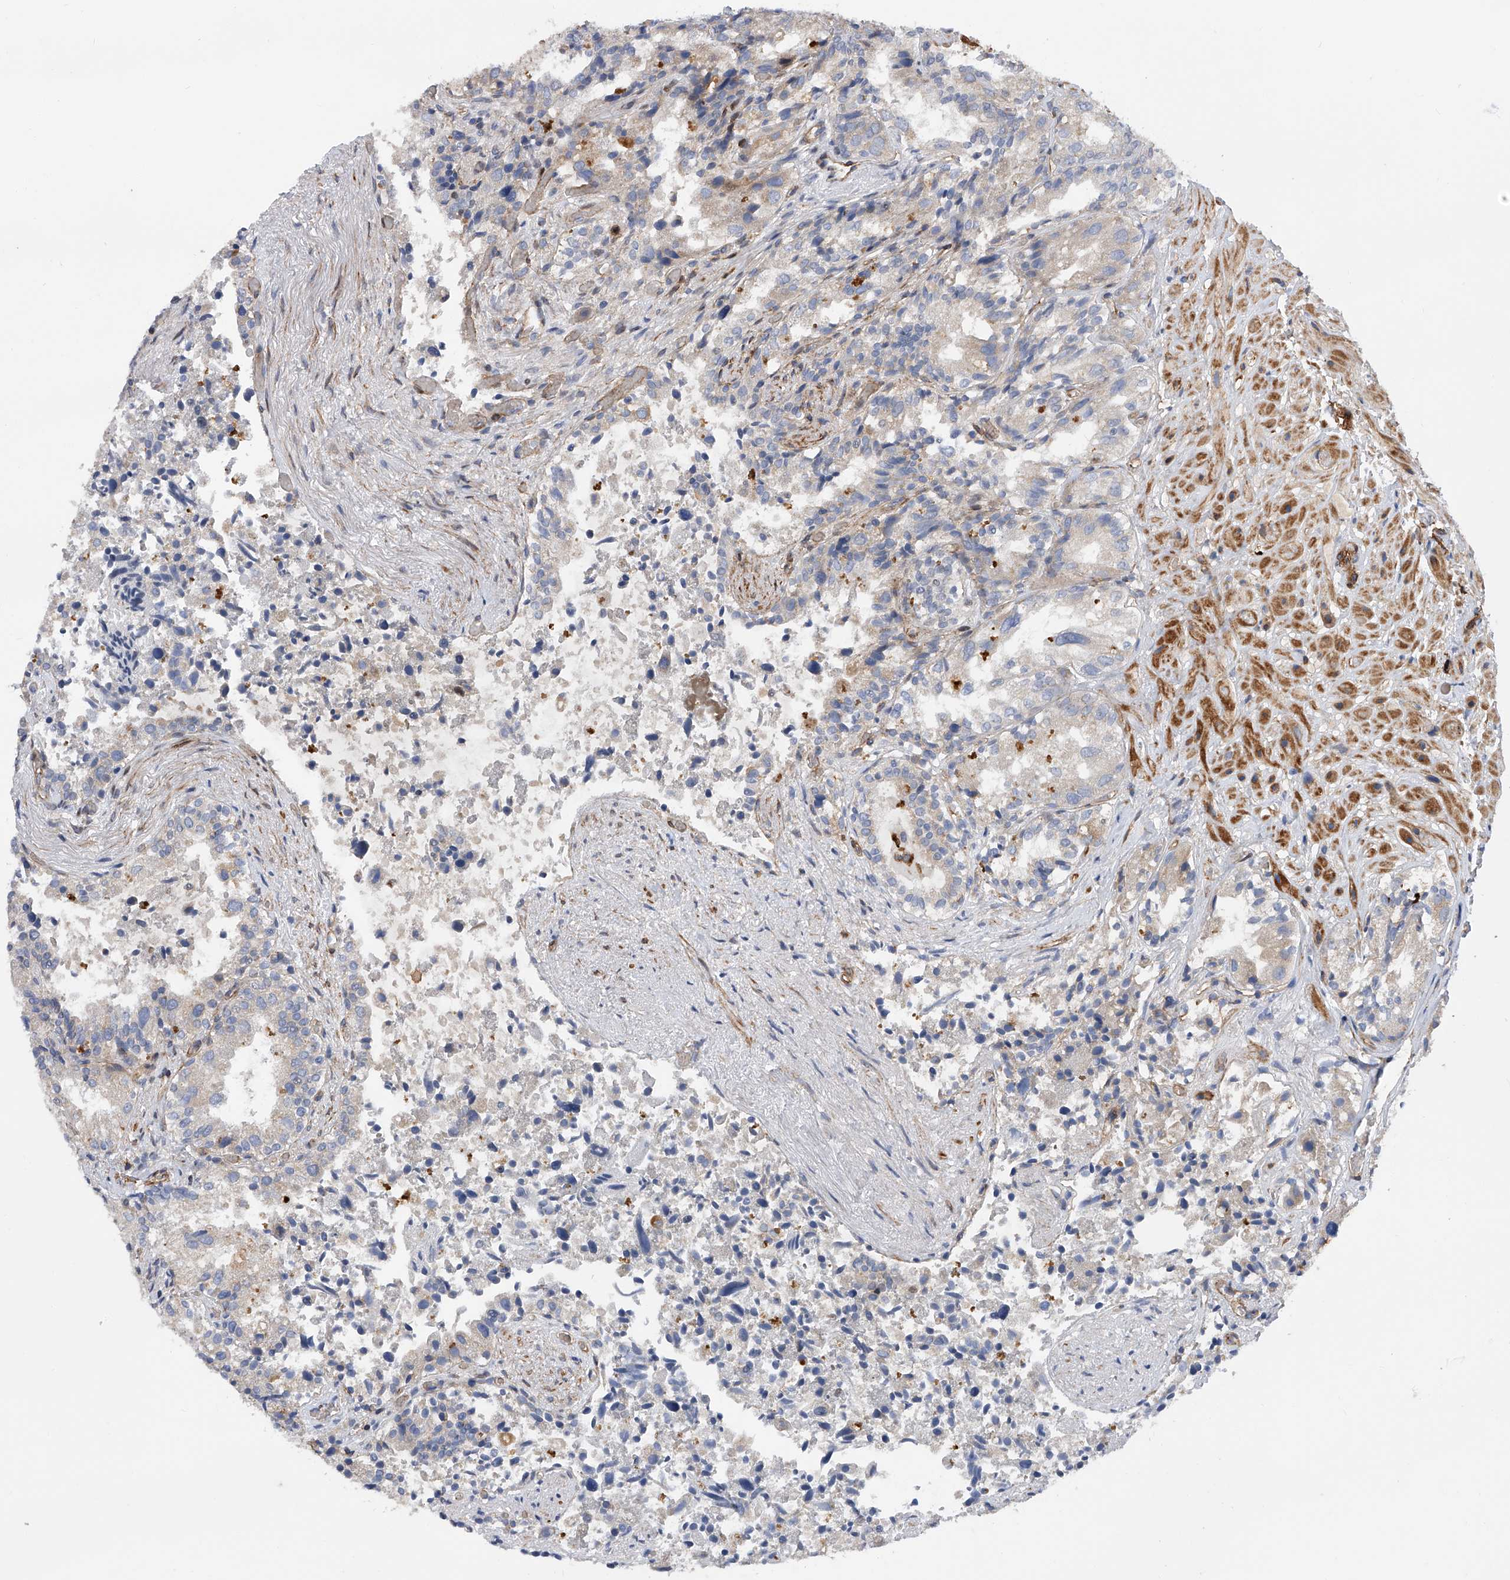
{"staining": {"intensity": "weak", "quantity": "25%-75%", "location": "cytoplasmic/membranous"}, "tissue": "seminal vesicle", "cell_type": "Glandular cells", "image_type": "normal", "snomed": [{"axis": "morphology", "description": "Normal tissue, NOS"}, {"axis": "topography", "description": "Seminal veicle"}, {"axis": "topography", "description": "Peripheral nerve tissue"}], "caption": "There is low levels of weak cytoplasmic/membranous expression in glandular cells of unremarkable seminal vesicle, as demonstrated by immunohistochemical staining (brown color).", "gene": "PDSS2", "patient": {"sex": "male", "age": 63}}